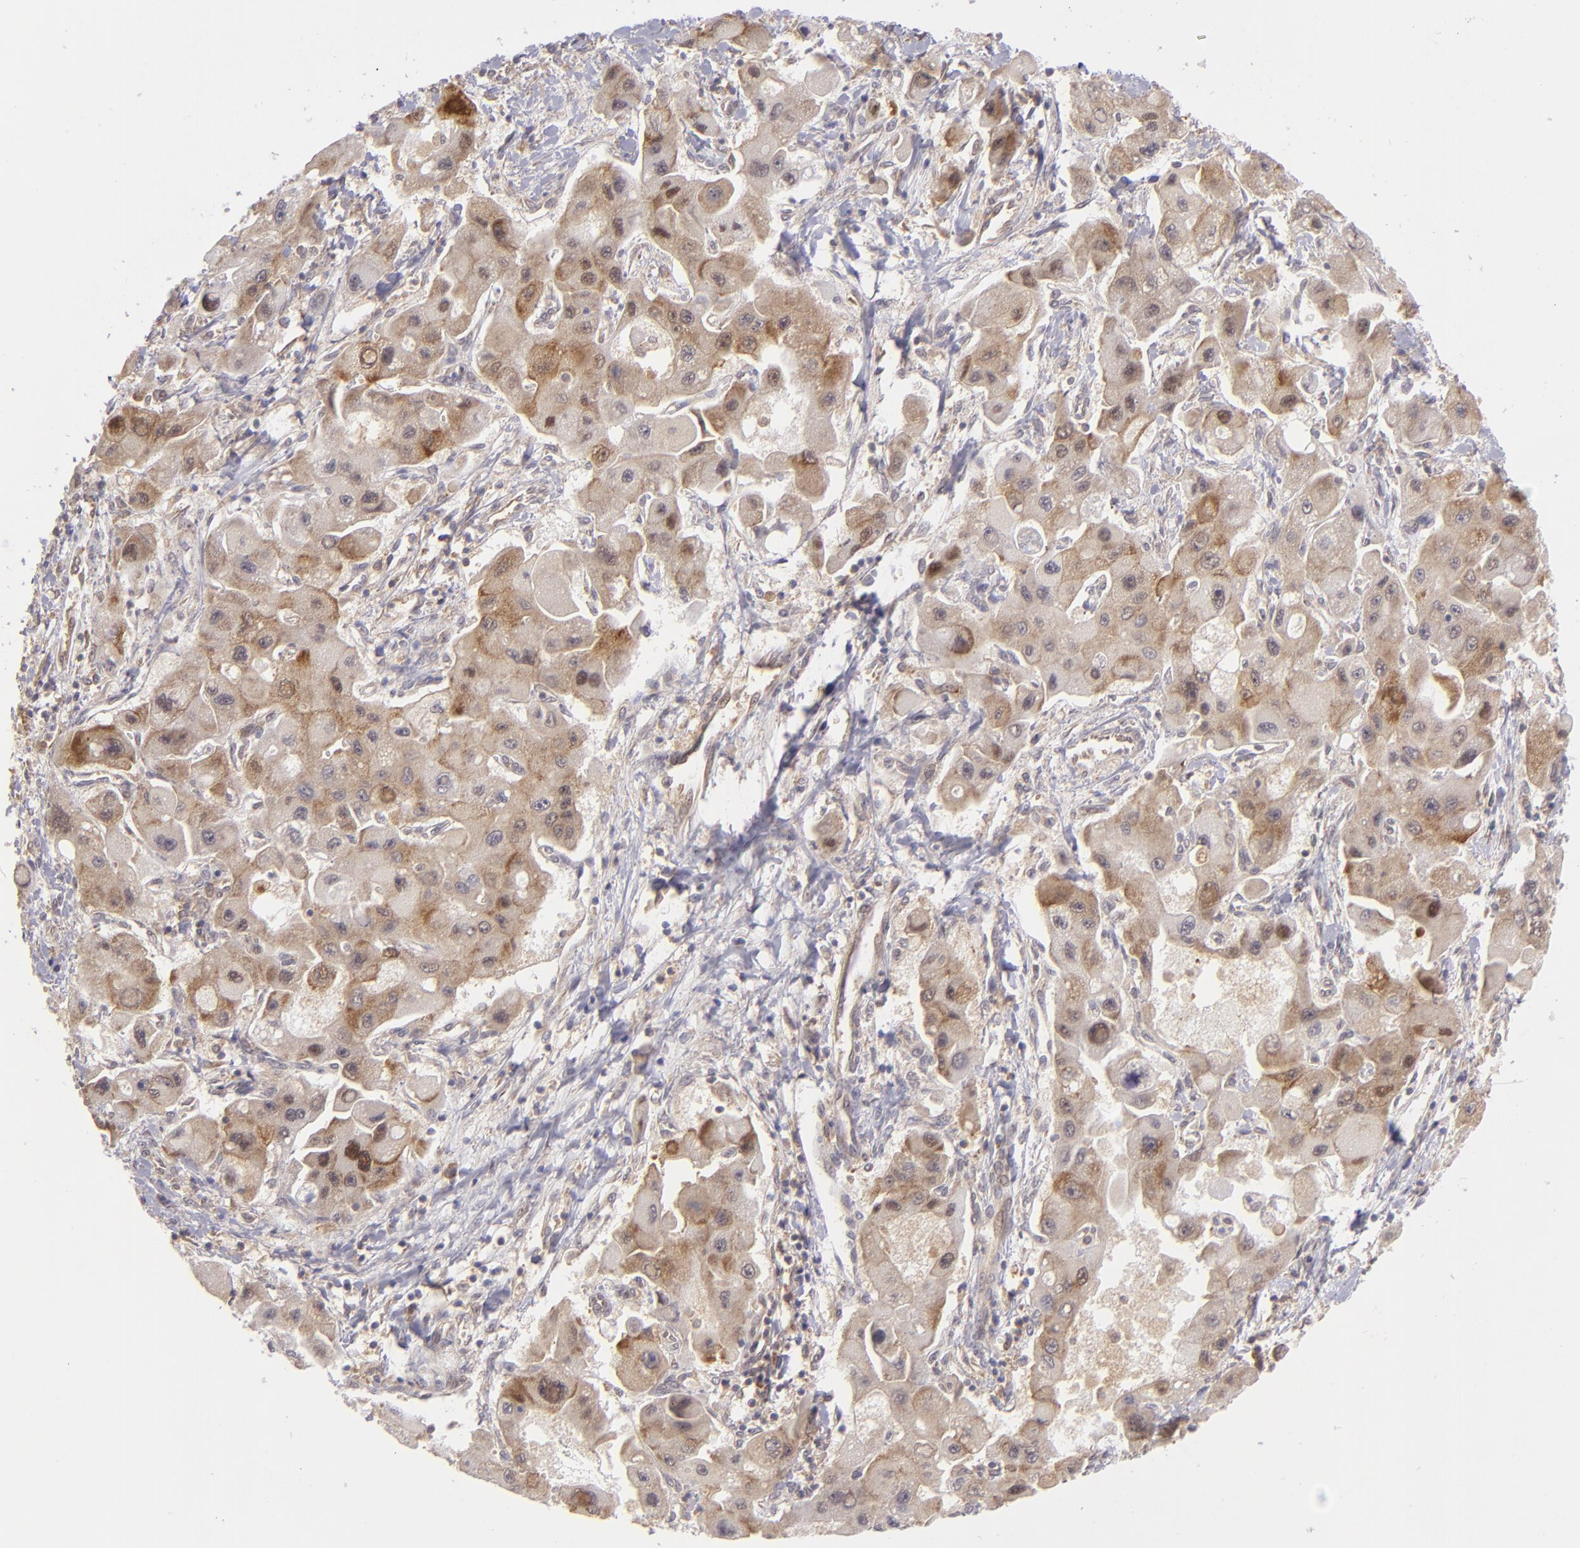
{"staining": {"intensity": "weak", "quantity": "25%-75%", "location": "cytoplasmic/membranous"}, "tissue": "liver cancer", "cell_type": "Tumor cells", "image_type": "cancer", "snomed": [{"axis": "morphology", "description": "Carcinoma, Hepatocellular, NOS"}, {"axis": "topography", "description": "Liver"}], "caption": "High-power microscopy captured an immunohistochemistry (IHC) image of liver cancer, revealing weak cytoplasmic/membranous staining in approximately 25%-75% of tumor cells.", "gene": "PTPN13", "patient": {"sex": "male", "age": 24}}